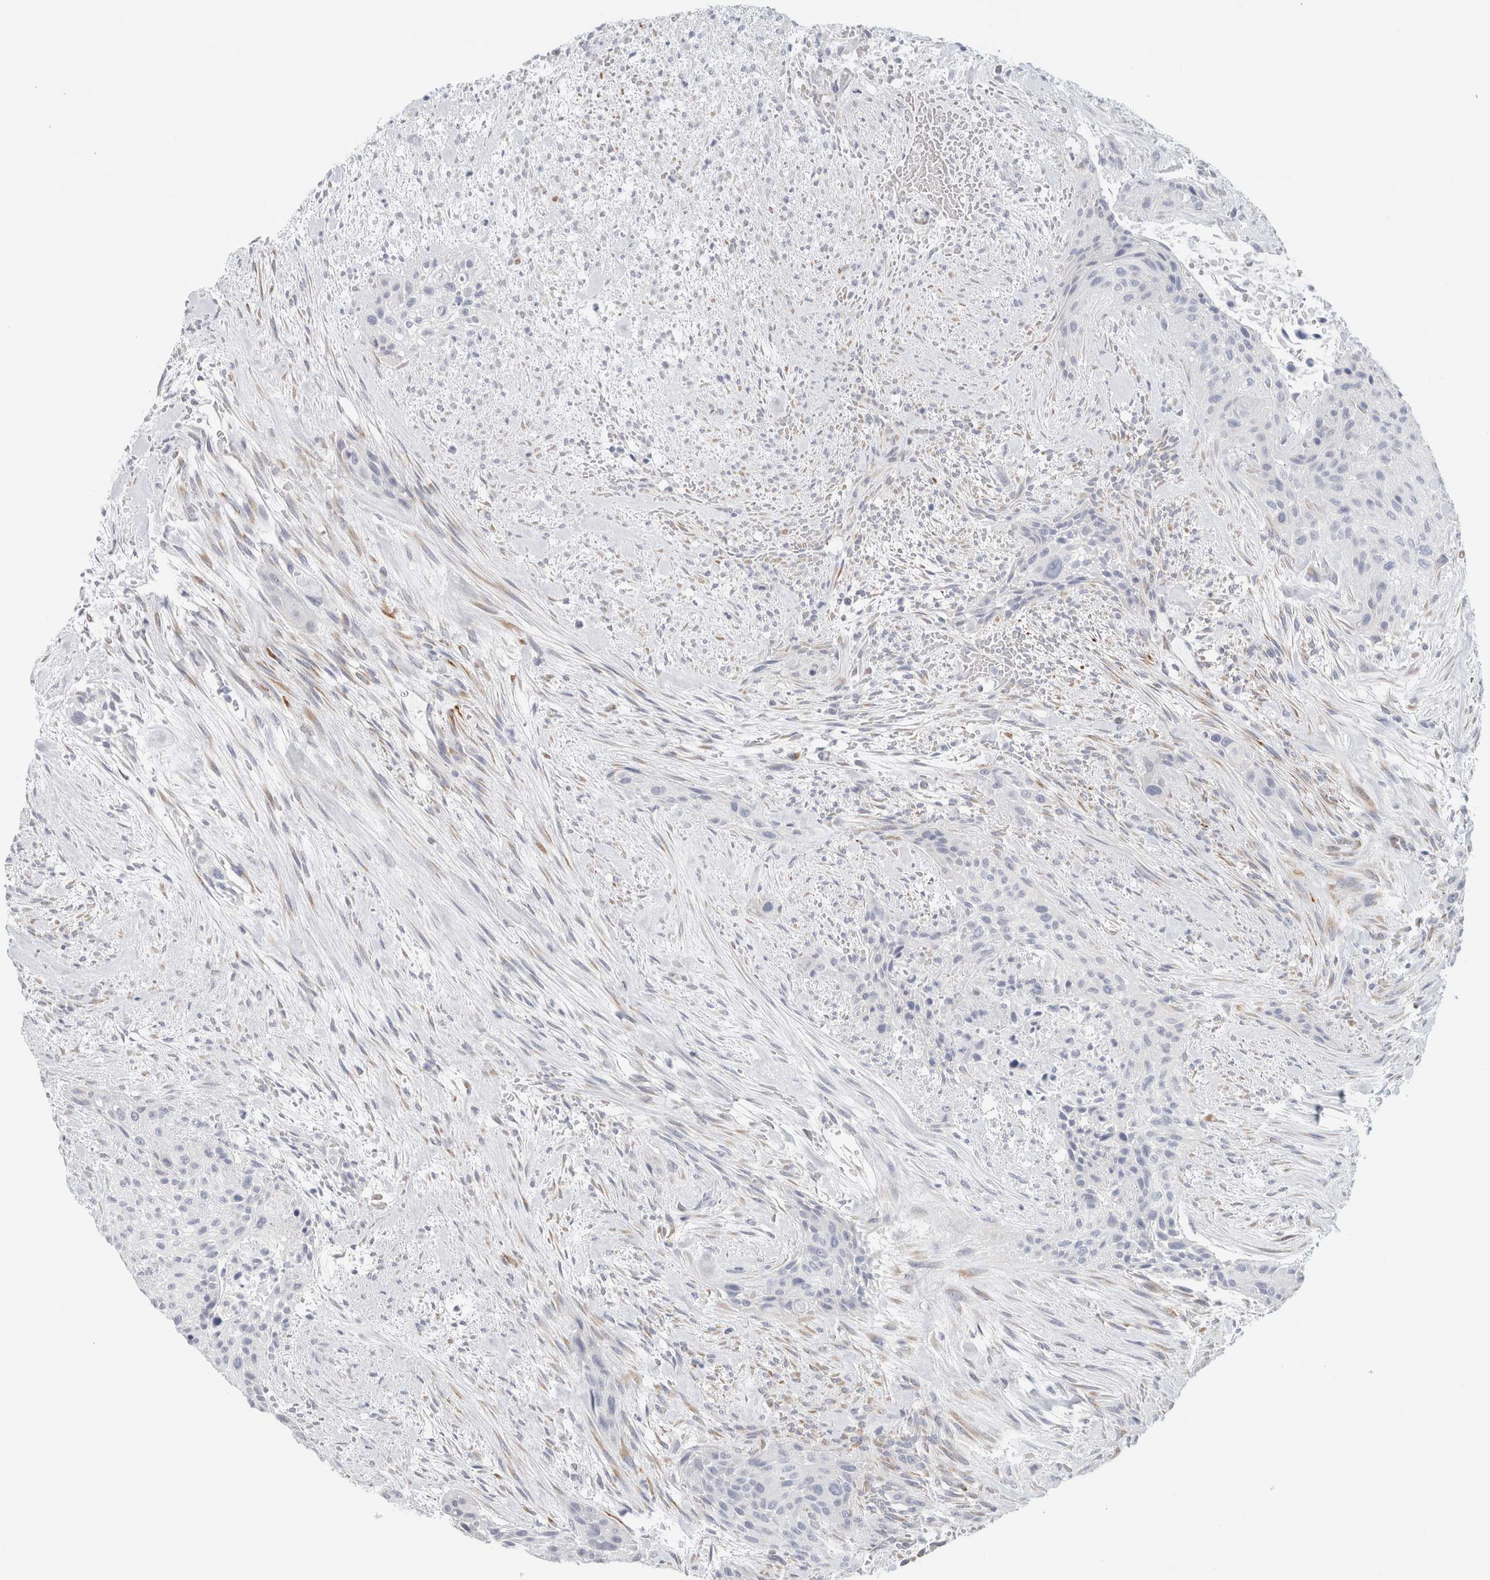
{"staining": {"intensity": "negative", "quantity": "none", "location": "none"}, "tissue": "urothelial cancer", "cell_type": "Tumor cells", "image_type": "cancer", "snomed": [{"axis": "morphology", "description": "Urothelial carcinoma, High grade"}, {"axis": "topography", "description": "Urinary bladder"}], "caption": "Immunohistochemistry (IHC) micrograph of human urothelial carcinoma (high-grade) stained for a protein (brown), which shows no positivity in tumor cells.", "gene": "RTN4", "patient": {"sex": "male", "age": 35}}